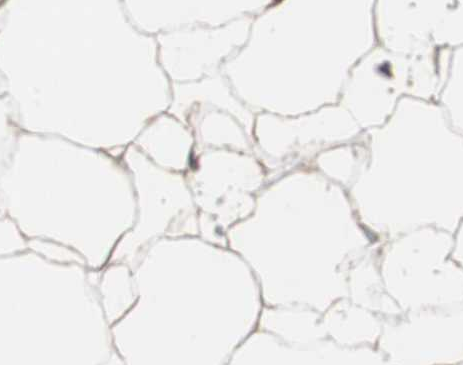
{"staining": {"intensity": "moderate", "quantity": ">75%", "location": "cytoplasmic/membranous"}, "tissue": "adipose tissue", "cell_type": "Adipocytes", "image_type": "normal", "snomed": [{"axis": "morphology", "description": "Normal tissue, NOS"}, {"axis": "topography", "description": "Breast"}, {"axis": "topography", "description": "Adipose tissue"}], "caption": "Immunohistochemistry (IHC) micrograph of normal adipose tissue stained for a protein (brown), which displays medium levels of moderate cytoplasmic/membranous expression in approximately >75% of adipocytes.", "gene": "AKAP1", "patient": {"sex": "female", "age": 25}}